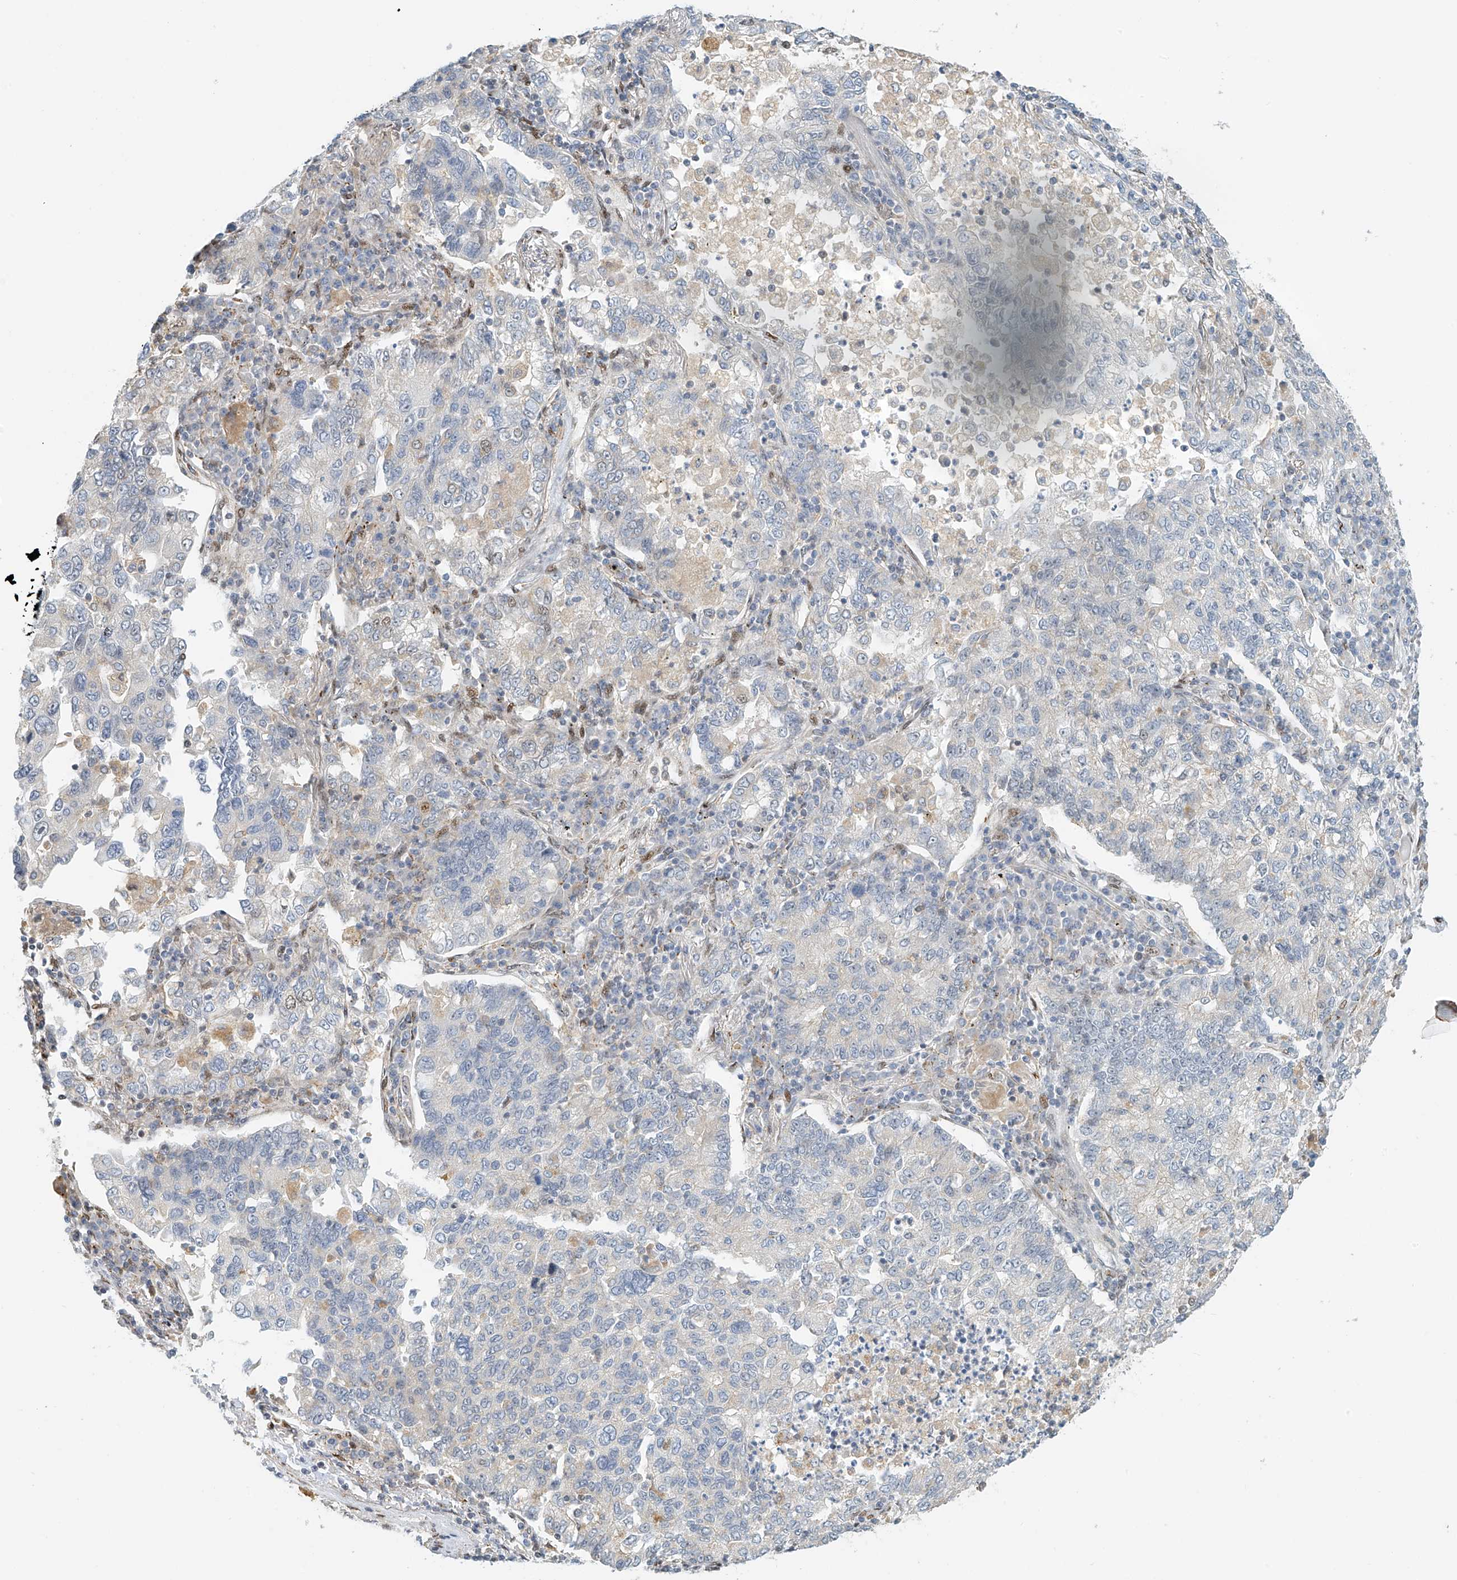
{"staining": {"intensity": "negative", "quantity": "none", "location": "none"}, "tissue": "lung cancer", "cell_type": "Tumor cells", "image_type": "cancer", "snomed": [{"axis": "morphology", "description": "Adenocarcinoma, NOS"}, {"axis": "topography", "description": "Lung"}], "caption": "The image exhibits no significant positivity in tumor cells of lung adenocarcinoma.", "gene": "ZNF514", "patient": {"sex": "male", "age": 49}}